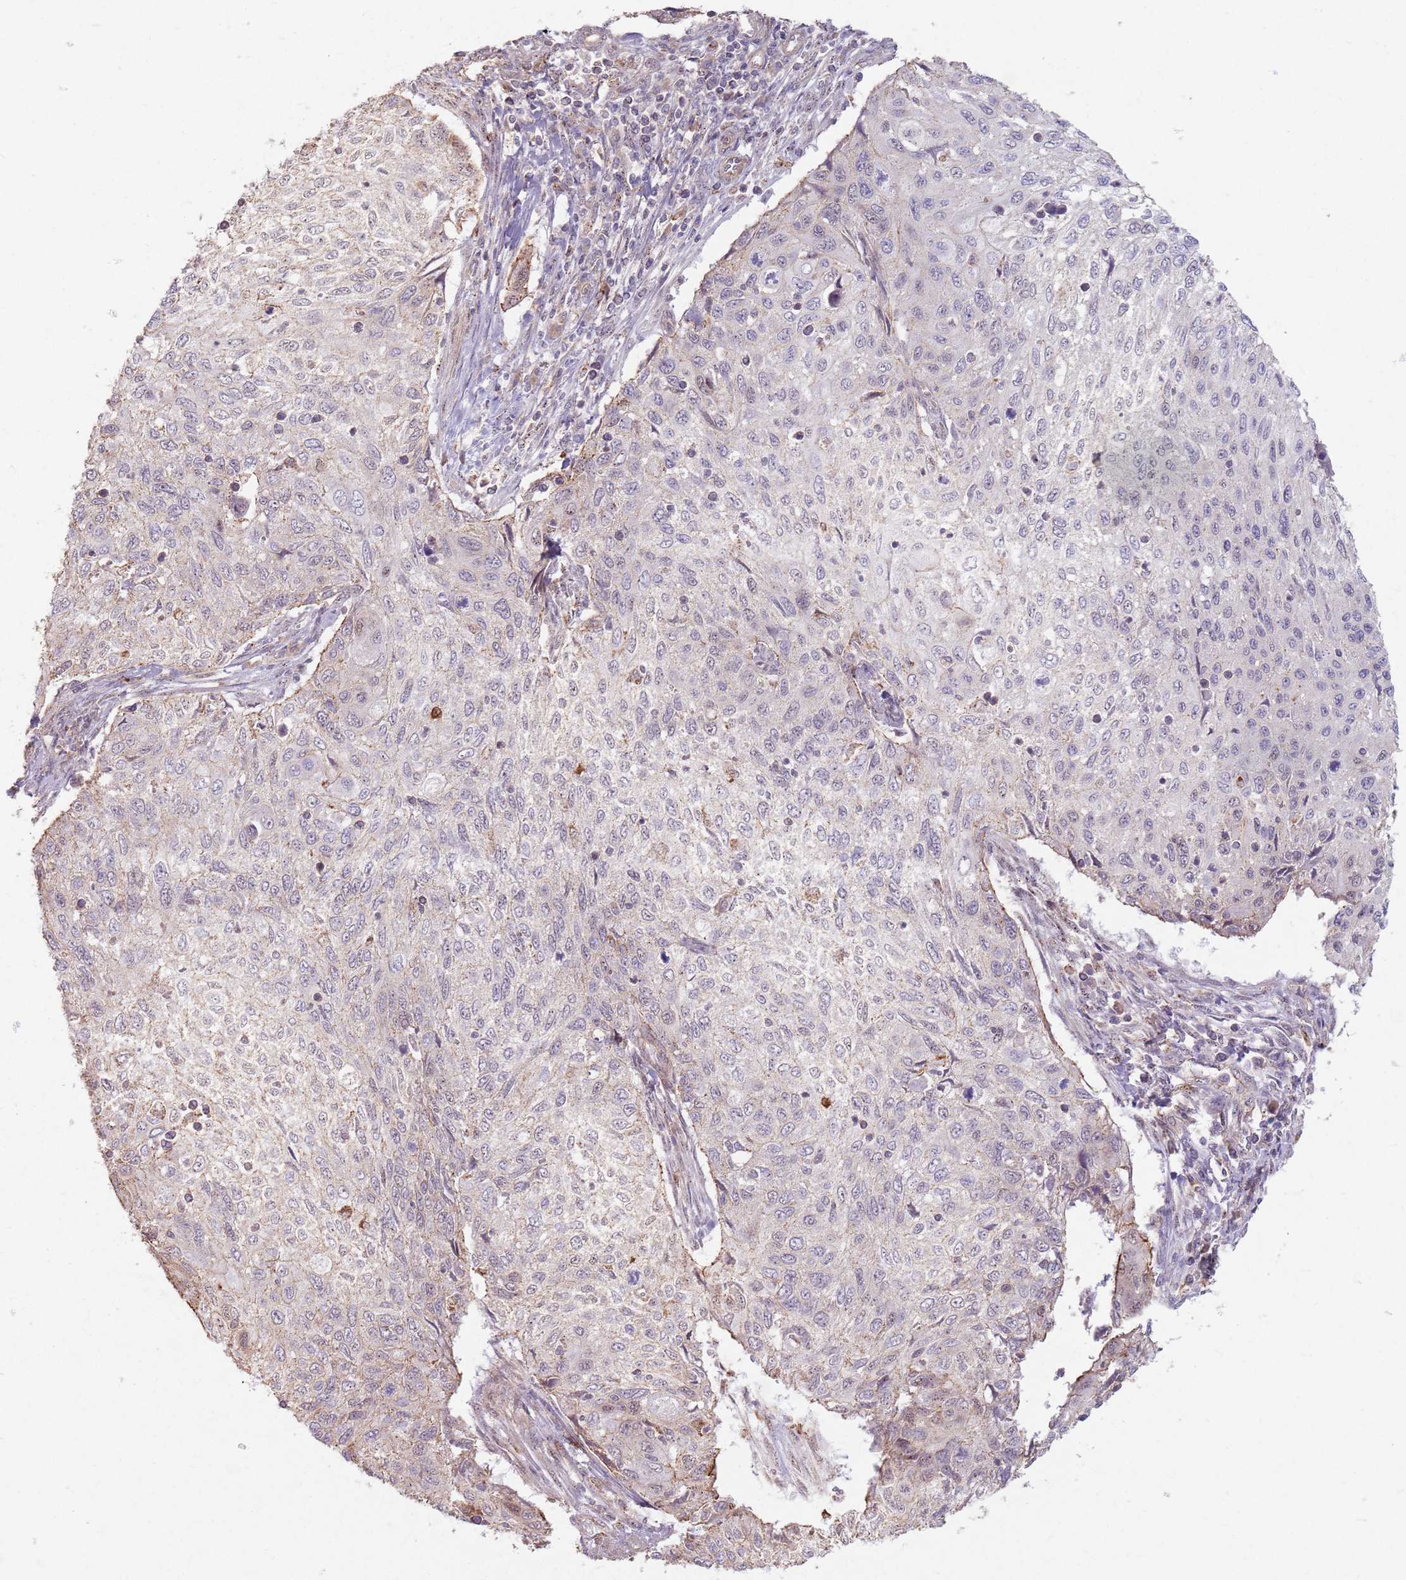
{"staining": {"intensity": "negative", "quantity": "none", "location": "none"}, "tissue": "cervical cancer", "cell_type": "Tumor cells", "image_type": "cancer", "snomed": [{"axis": "morphology", "description": "Squamous cell carcinoma, NOS"}, {"axis": "topography", "description": "Cervix"}], "caption": "Human cervical squamous cell carcinoma stained for a protein using immunohistochemistry (IHC) exhibits no positivity in tumor cells.", "gene": "KCNA5", "patient": {"sex": "female", "age": 70}}